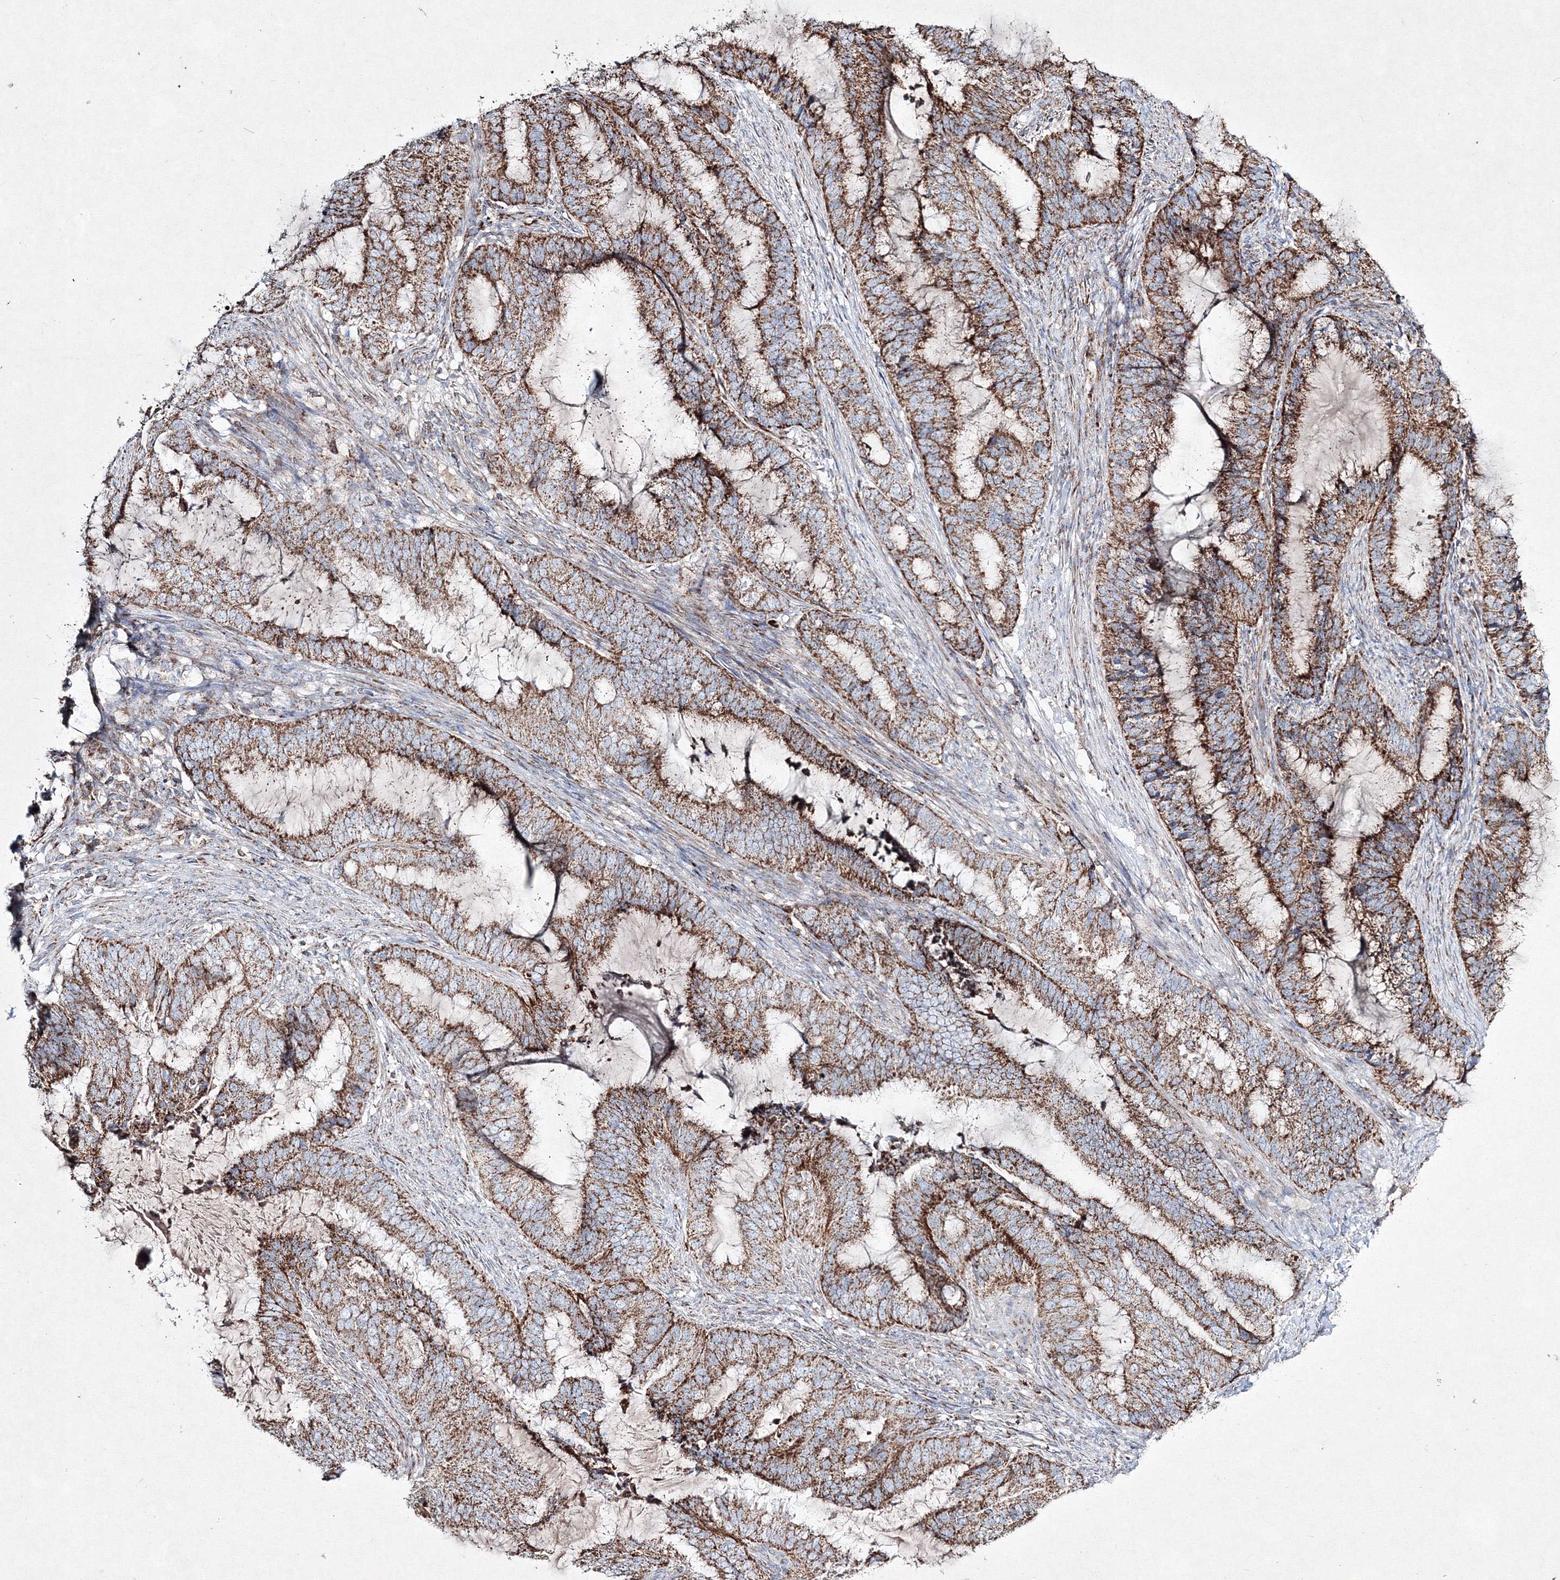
{"staining": {"intensity": "moderate", "quantity": ">75%", "location": "cytoplasmic/membranous"}, "tissue": "endometrial cancer", "cell_type": "Tumor cells", "image_type": "cancer", "snomed": [{"axis": "morphology", "description": "Adenocarcinoma, NOS"}, {"axis": "topography", "description": "Endometrium"}], "caption": "A brown stain highlights moderate cytoplasmic/membranous positivity of a protein in endometrial cancer tumor cells.", "gene": "IGSF9", "patient": {"sex": "female", "age": 51}}